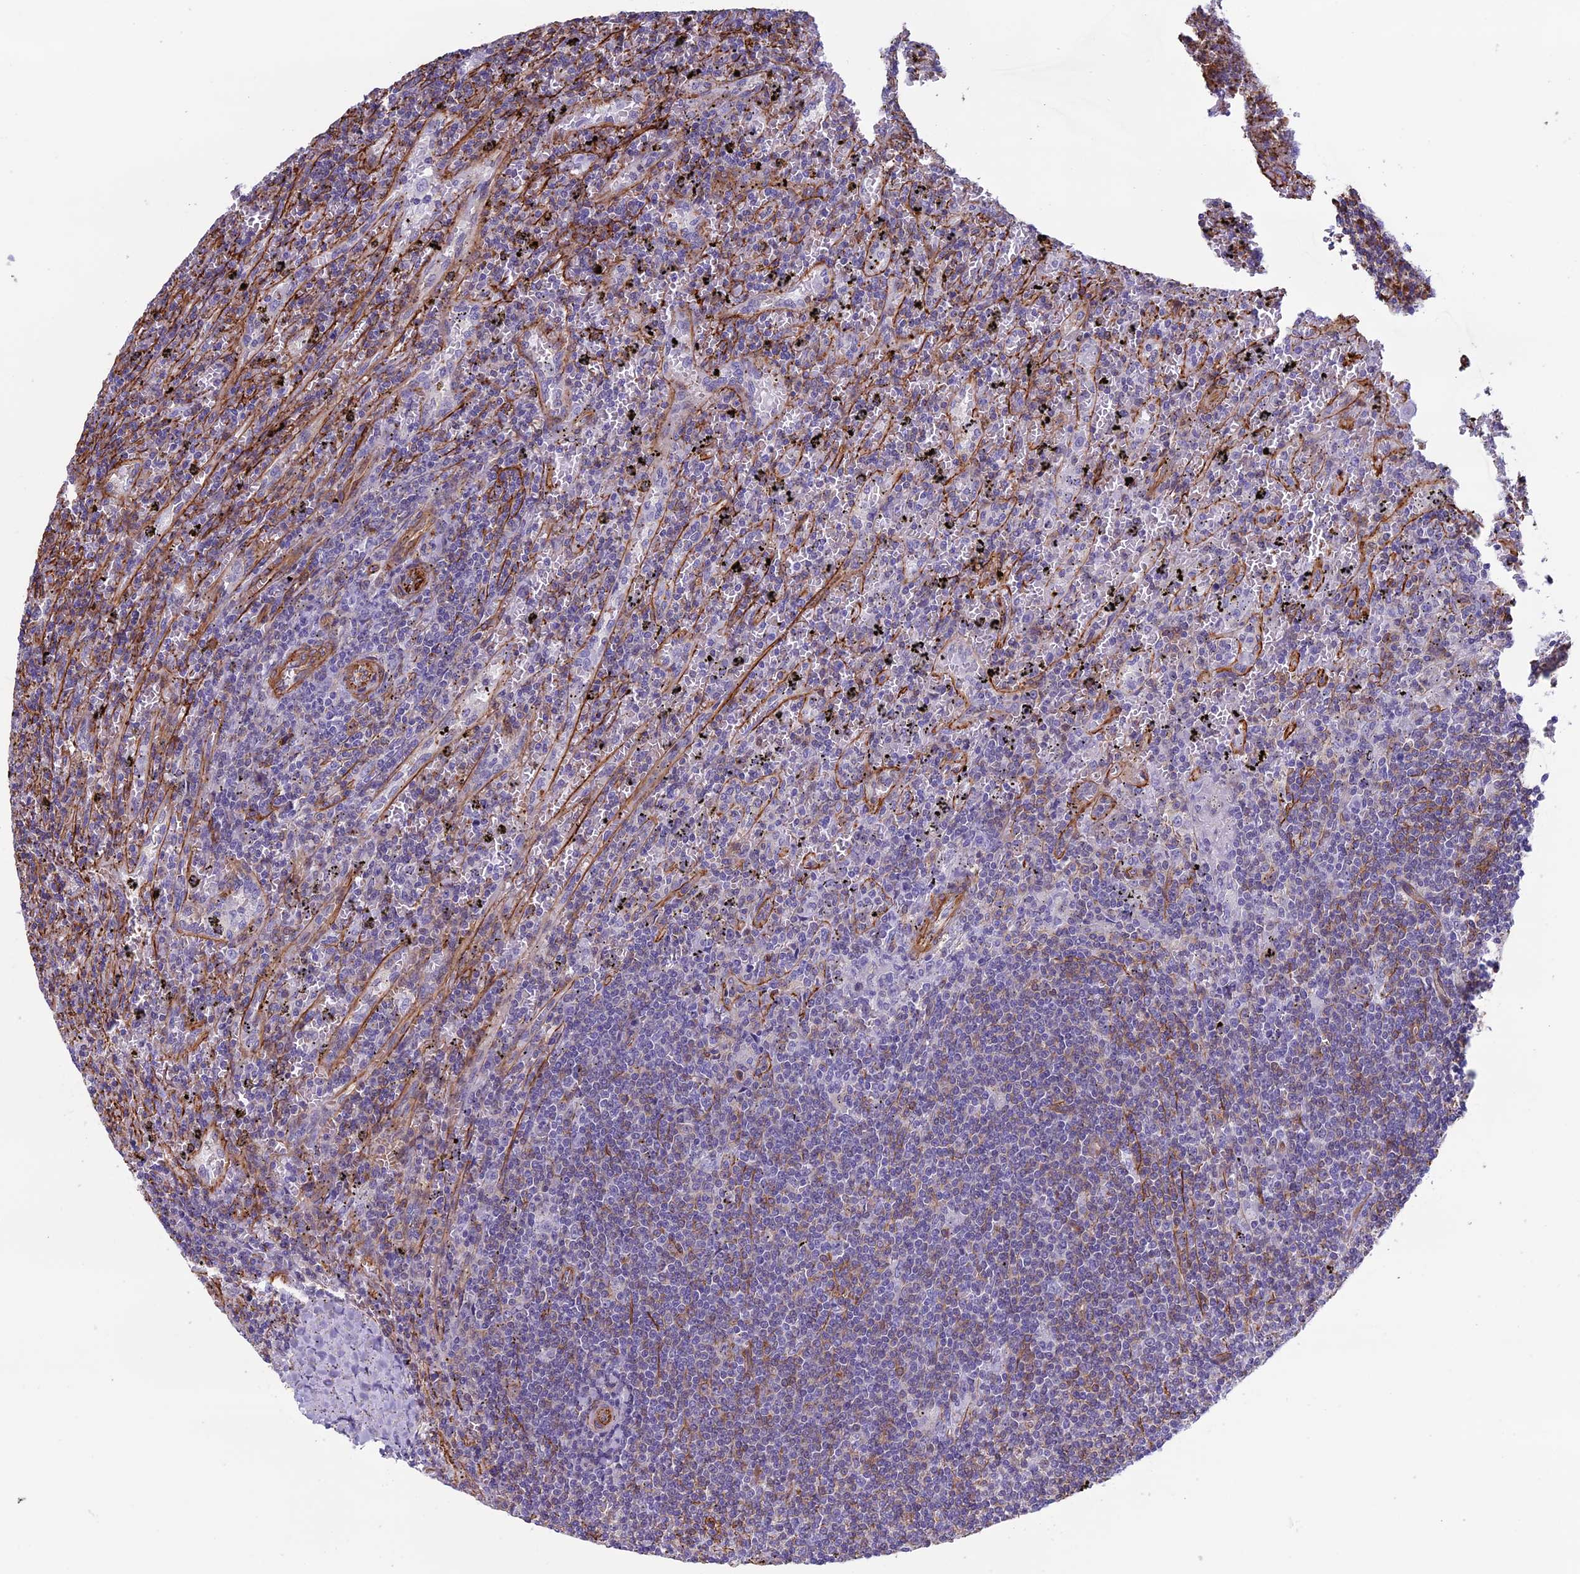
{"staining": {"intensity": "weak", "quantity": "<25%", "location": "cytoplasmic/membranous"}, "tissue": "lymphoma", "cell_type": "Tumor cells", "image_type": "cancer", "snomed": [{"axis": "morphology", "description": "Malignant lymphoma, non-Hodgkin's type, Low grade"}, {"axis": "topography", "description": "Spleen"}], "caption": "Malignant lymphoma, non-Hodgkin's type (low-grade) was stained to show a protein in brown. There is no significant expression in tumor cells. The staining was performed using DAB (3,3'-diaminobenzidine) to visualize the protein expression in brown, while the nuclei were stained in blue with hematoxylin (Magnification: 20x).", "gene": "ANGPTL2", "patient": {"sex": "male", "age": 76}}